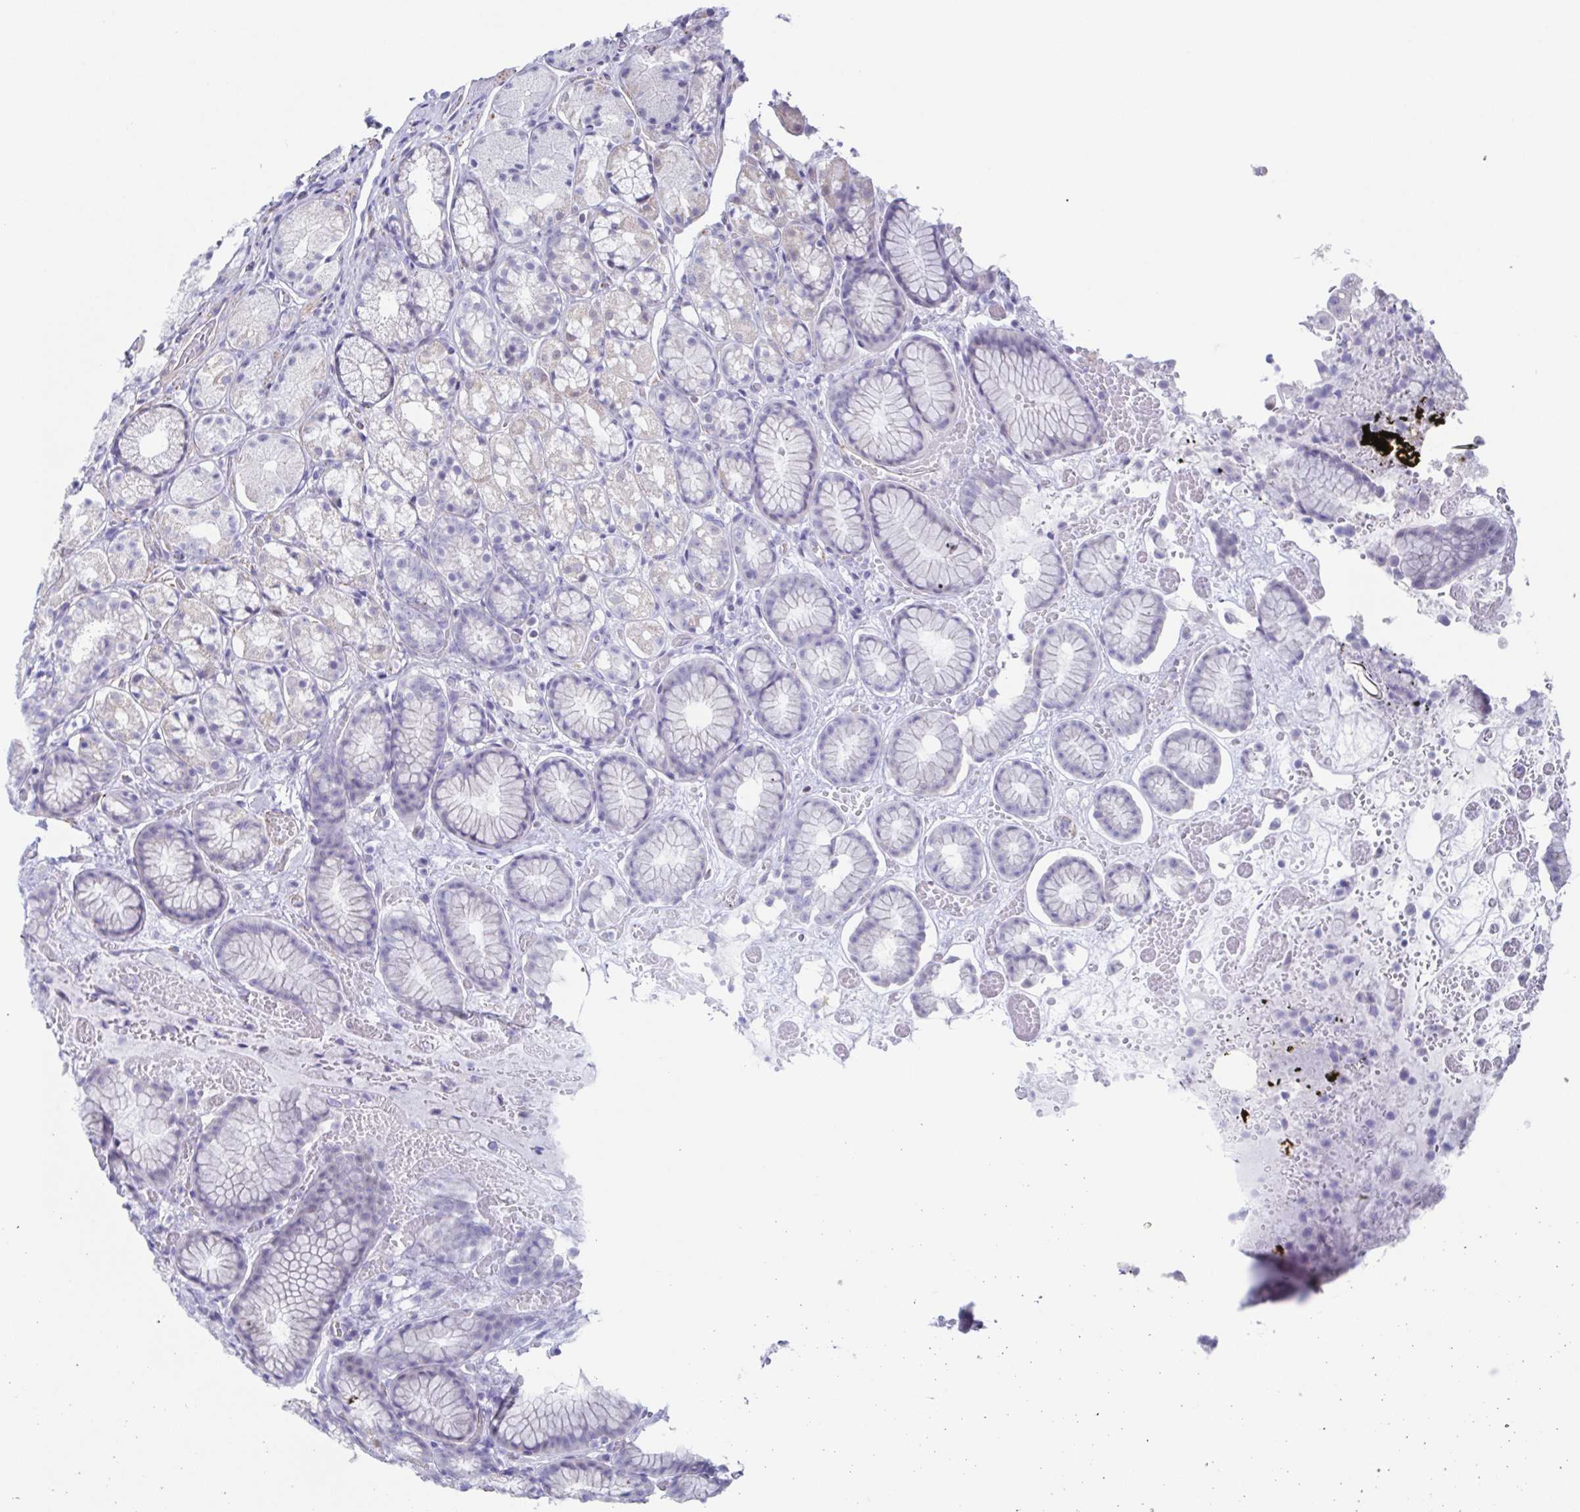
{"staining": {"intensity": "negative", "quantity": "none", "location": "none"}, "tissue": "stomach", "cell_type": "Glandular cells", "image_type": "normal", "snomed": [{"axis": "morphology", "description": "Normal tissue, NOS"}, {"axis": "topography", "description": "Smooth muscle"}, {"axis": "topography", "description": "Stomach"}], "caption": "Immunohistochemistry of benign stomach shows no positivity in glandular cells.", "gene": "PBOV1", "patient": {"sex": "male", "age": 70}}